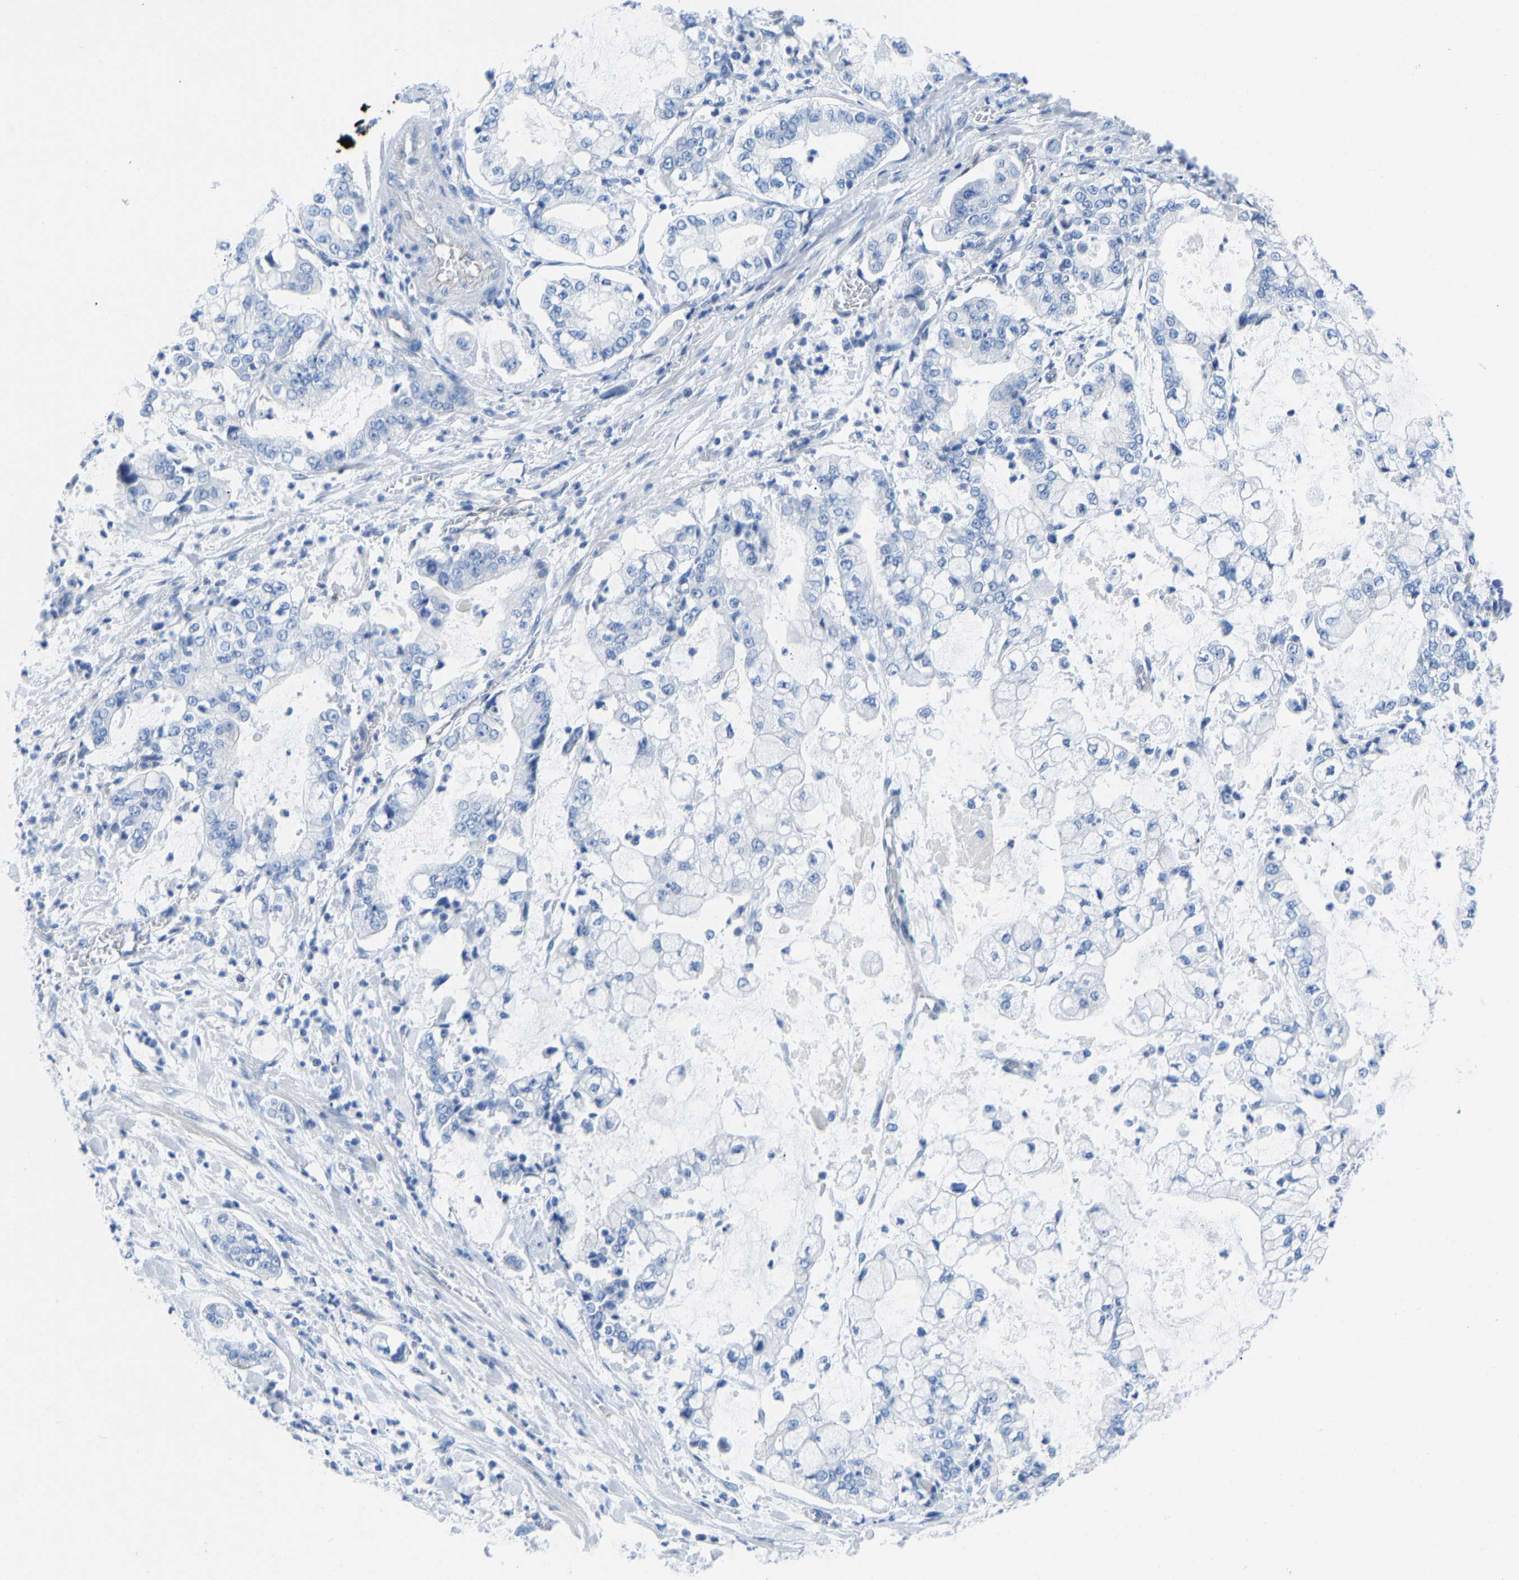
{"staining": {"intensity": "negative", "quantity": "none", "location": "none"}, "tissue": "stomach cancer", "cell_type": "Tumor cells", "image_type": "cancer", "snomed": [{"axis": "morphology", "description": "Adenocarcinoma, NOS"}, {"axis": "topography", "description": "Stomach"}], "caption": "Immunohistochemistry micrograph of adenocarcinoma (stomach) stained for a protein (brown), which shows no staining in tumor cells.", "gene": "NKAIN3", "patient": {"sex": "male", "age": 76}}